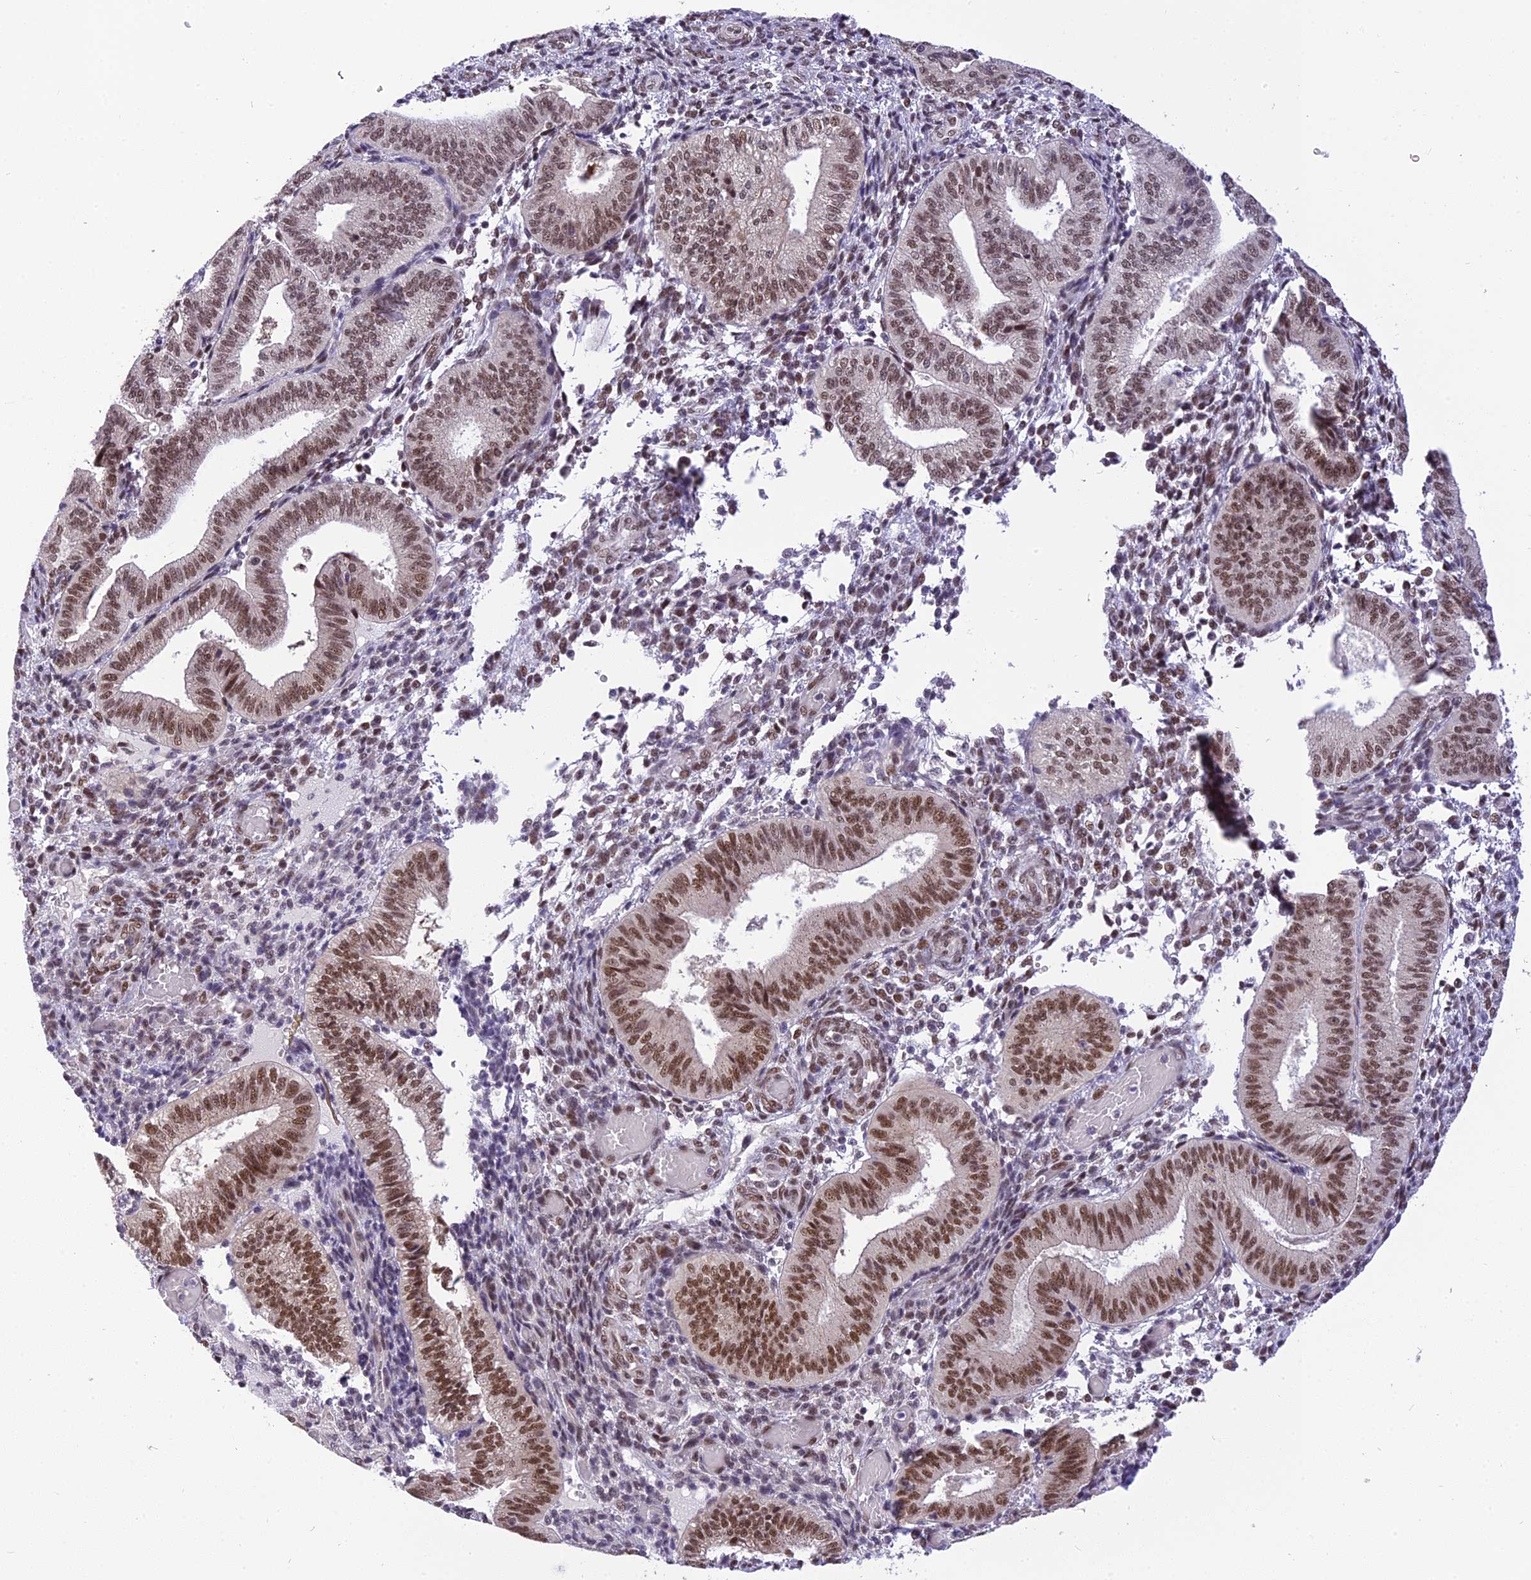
{"staining": {"intensity": "moderate", "quantity": "25%-75%", "location": "nuclear"}, "tissue": "endometrium", "cell_type": "Cells in endometrial stroma", "image_type": "normal", "snomed": [{"axis": "morphology", "description": "Normal tissue, NOS"}, {"axis": "topography", "description": "Endometrium"}], "caption": "Cells in endometrial stroma exhibit medium levels of moderate nuclear staining in about 25%-75% of cells in normal human endometrium. The staining is performed using DAB brown chromogen to label protein expression. The nuclei are counter-stained blue using hematoxylin.", "gene": "IRF2BP1", "patient": {"sex": "female", "age": 34}}